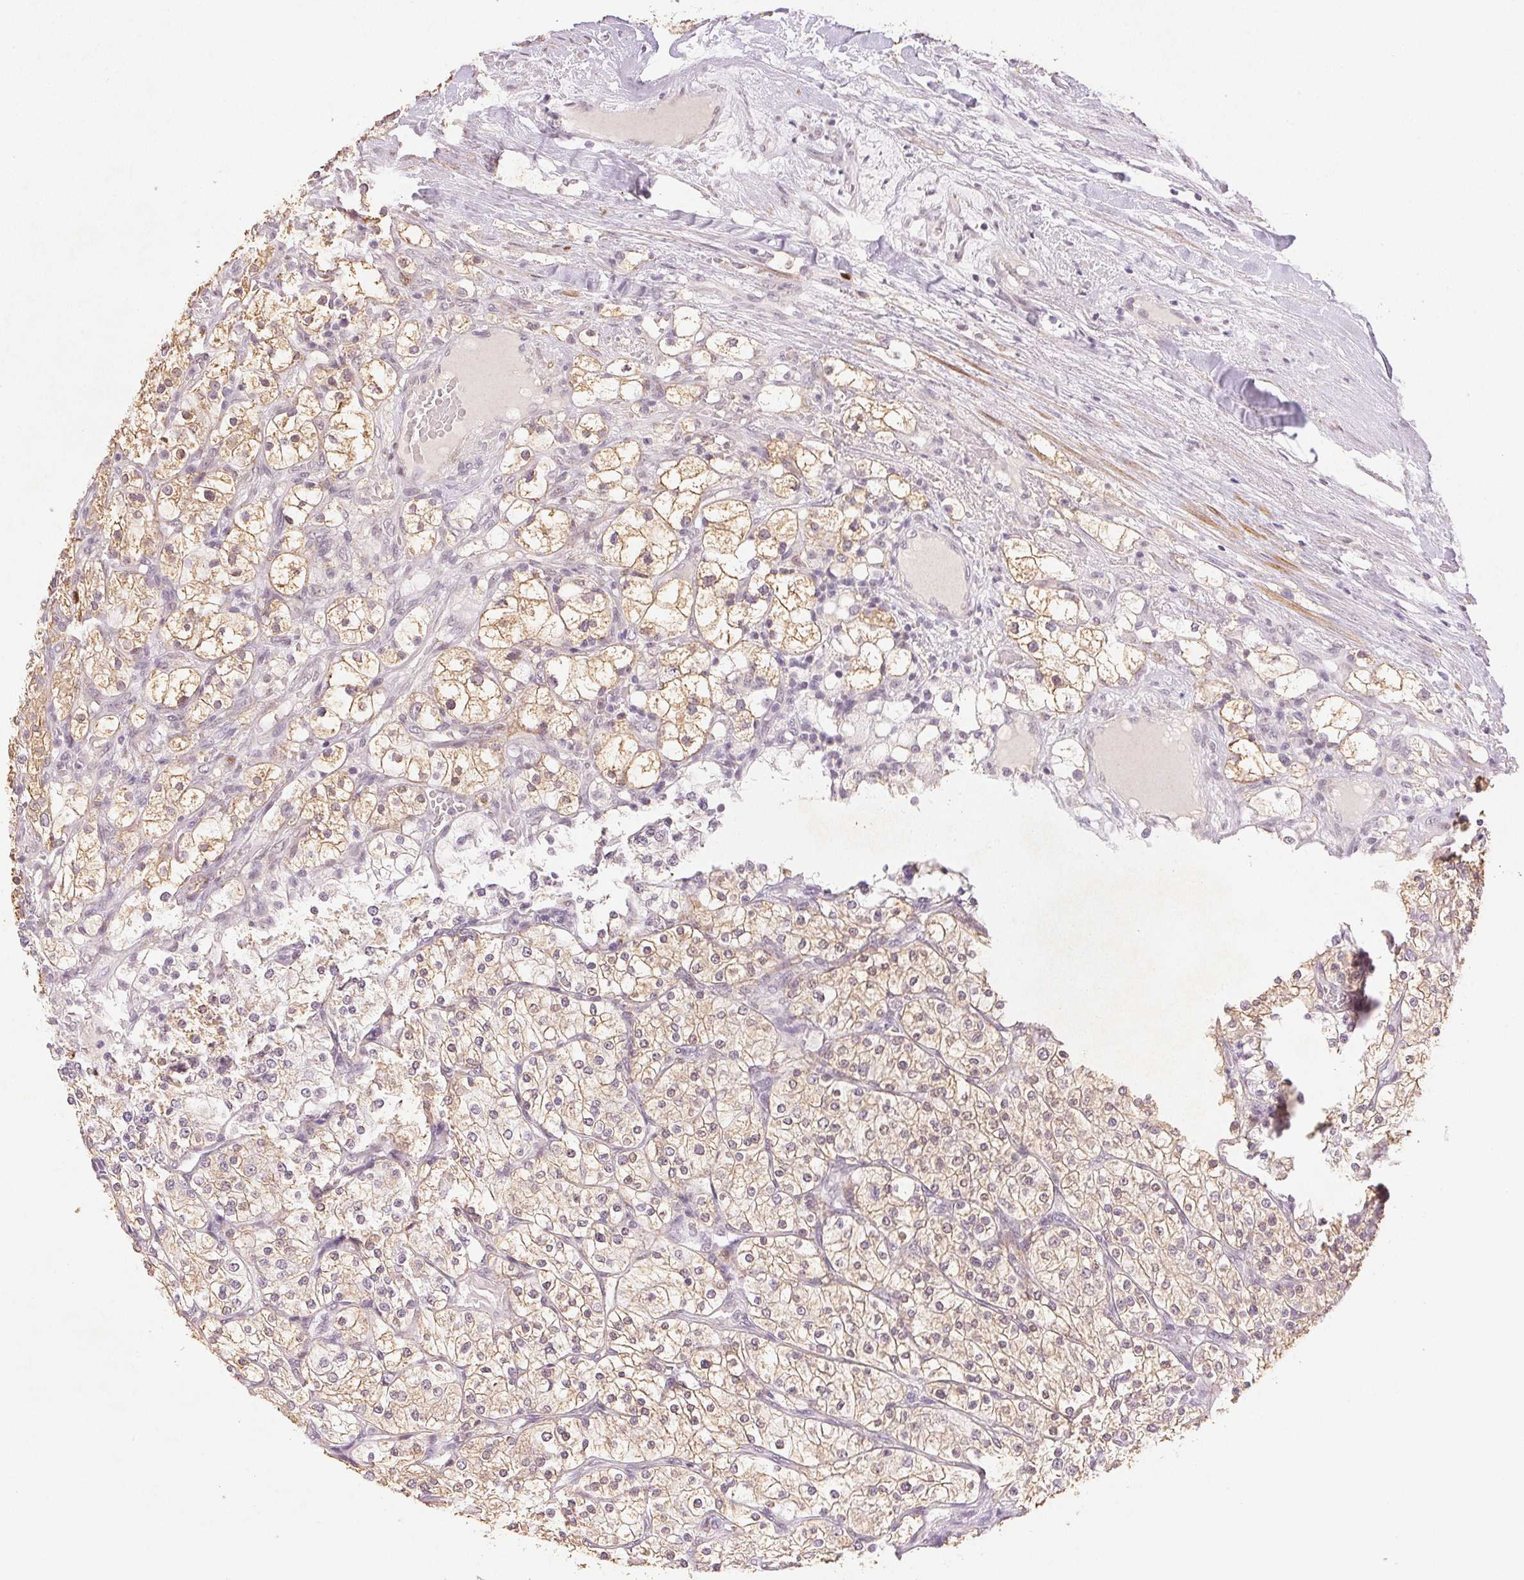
{"staining": {"intensity": "weak", "quantity": ">75%", "location": "cytoplasmic/membranous"}, "tissue": "renal cancer", "cell_type": "Tumor cells", "image_type": "cancer", "snomed": [{"axis": "morphology", "description": "Adenocarcinoma, NOS"}, {"axis": "topography", "description": "Kidney"}], "caption": "Human renal adenocarcinoma stained with a protein marker shows weak staining in tumor cells.", "gene": "SMTN", "patient": {"sex": "male", "age": 80}}